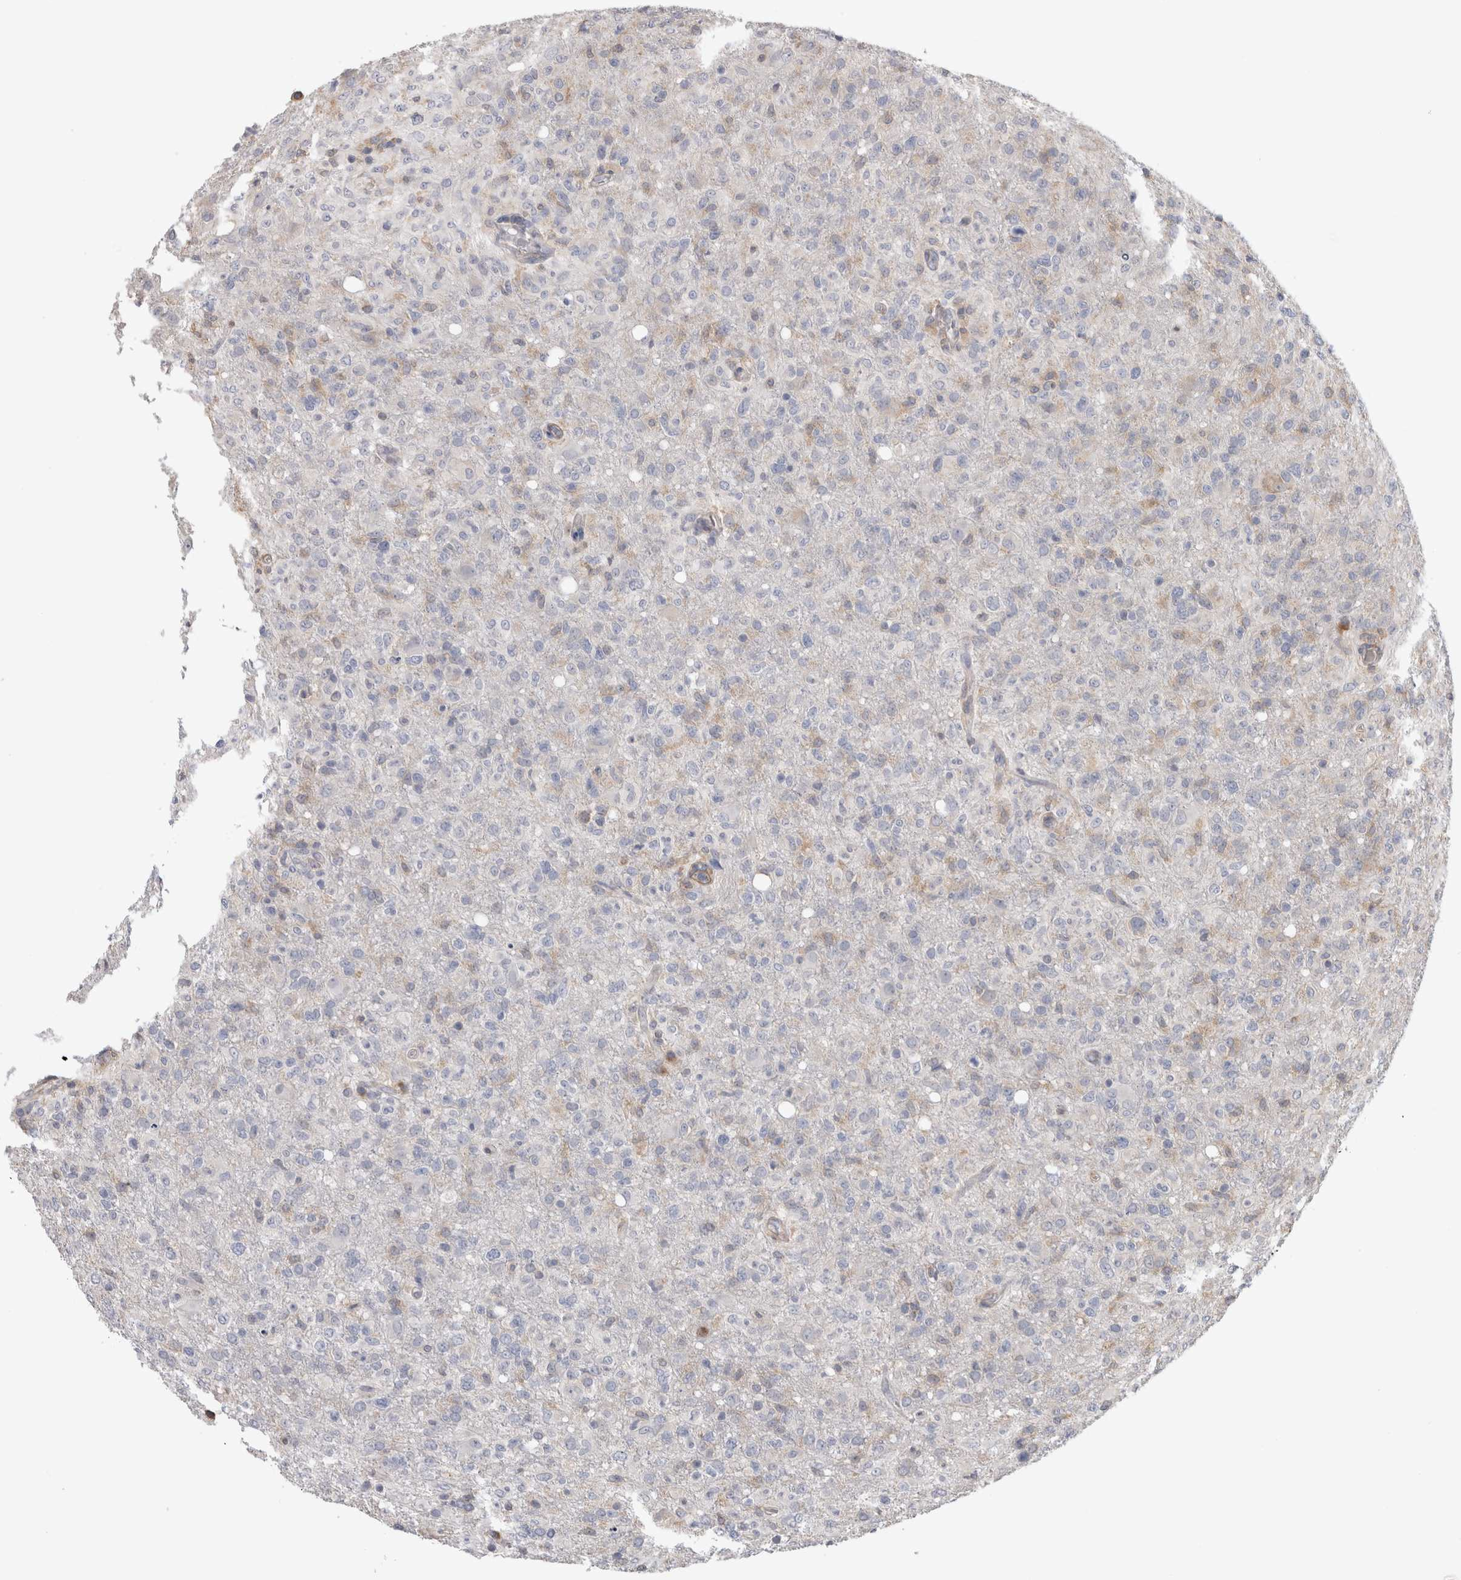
{"staining": {"intensity": "negative", "quantity": "none", "location": "none"}, "tissue": "glioma", "cell_type": "Tumor cells", "image_type": "cancer", "snomed": [{"axis": "morphology", "description": "Glioma, malignant, High grade"}, {"axis": "topography", "description": "Brain"}], "caption": "Glioma was stained to show a protein in brown. There is no significant expression in tumor cells.", "gene": "SMAP2", "patient": {"sex": "female", "age": 57}}